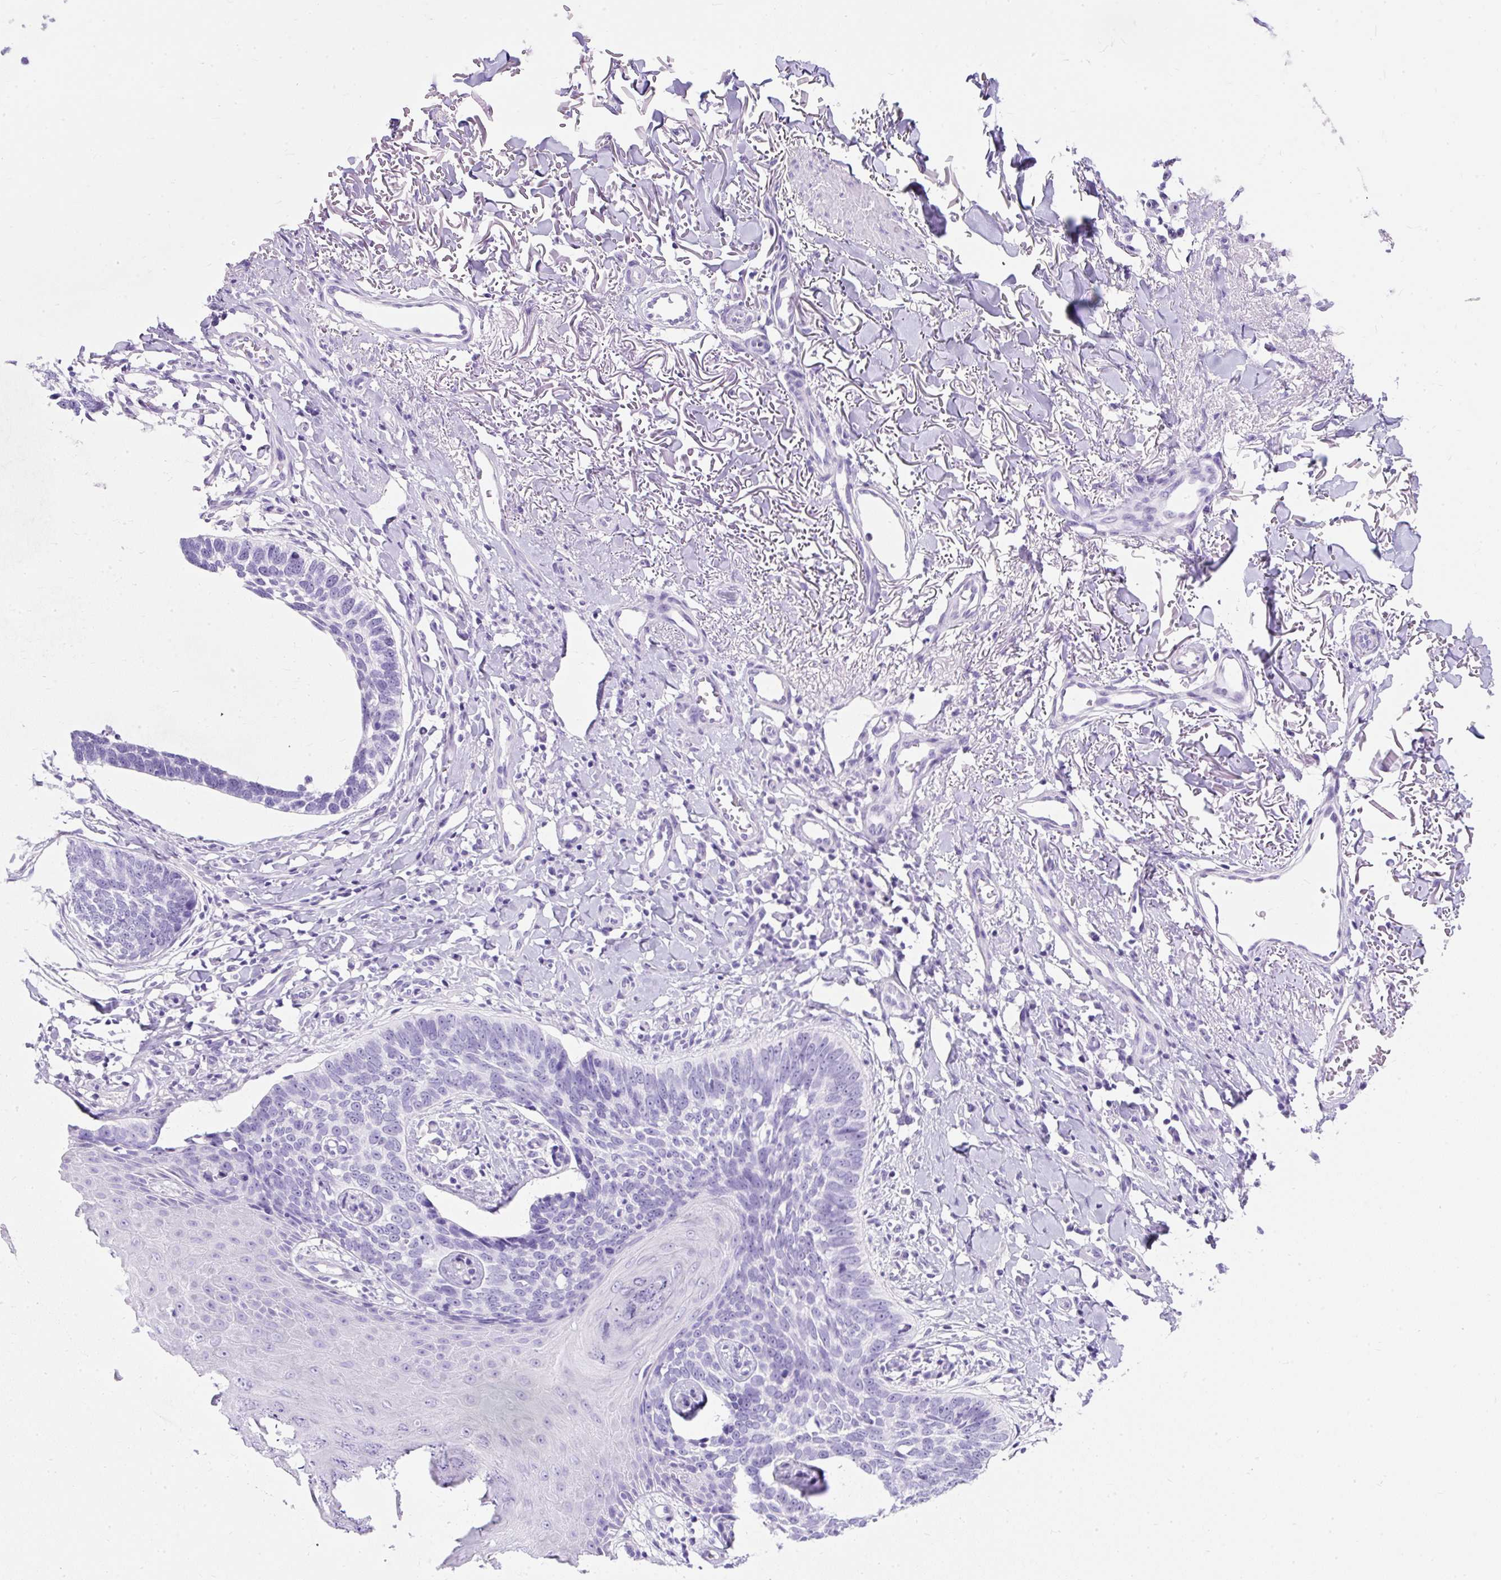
{"staining": {"intensity": "negative", "quantity": "none", "location": "none"}, "tissue": "skin cancer", "cell_type": "Tumor cells", "image_type": "cancer", "snomed": [{"axis": "morphology", "description": "Normal tissue, NOS"}, {"axis": "morphology", "description": "Basal cell carcinoma"}, {"axis": "topography", "description": "Skin"}], "caption": "Tumor cells are negative for brown protein staining in skin cancer (basal cell carcinoma).", "gene": "PVALB", "patient": {"sex": "male", "age": 77}}